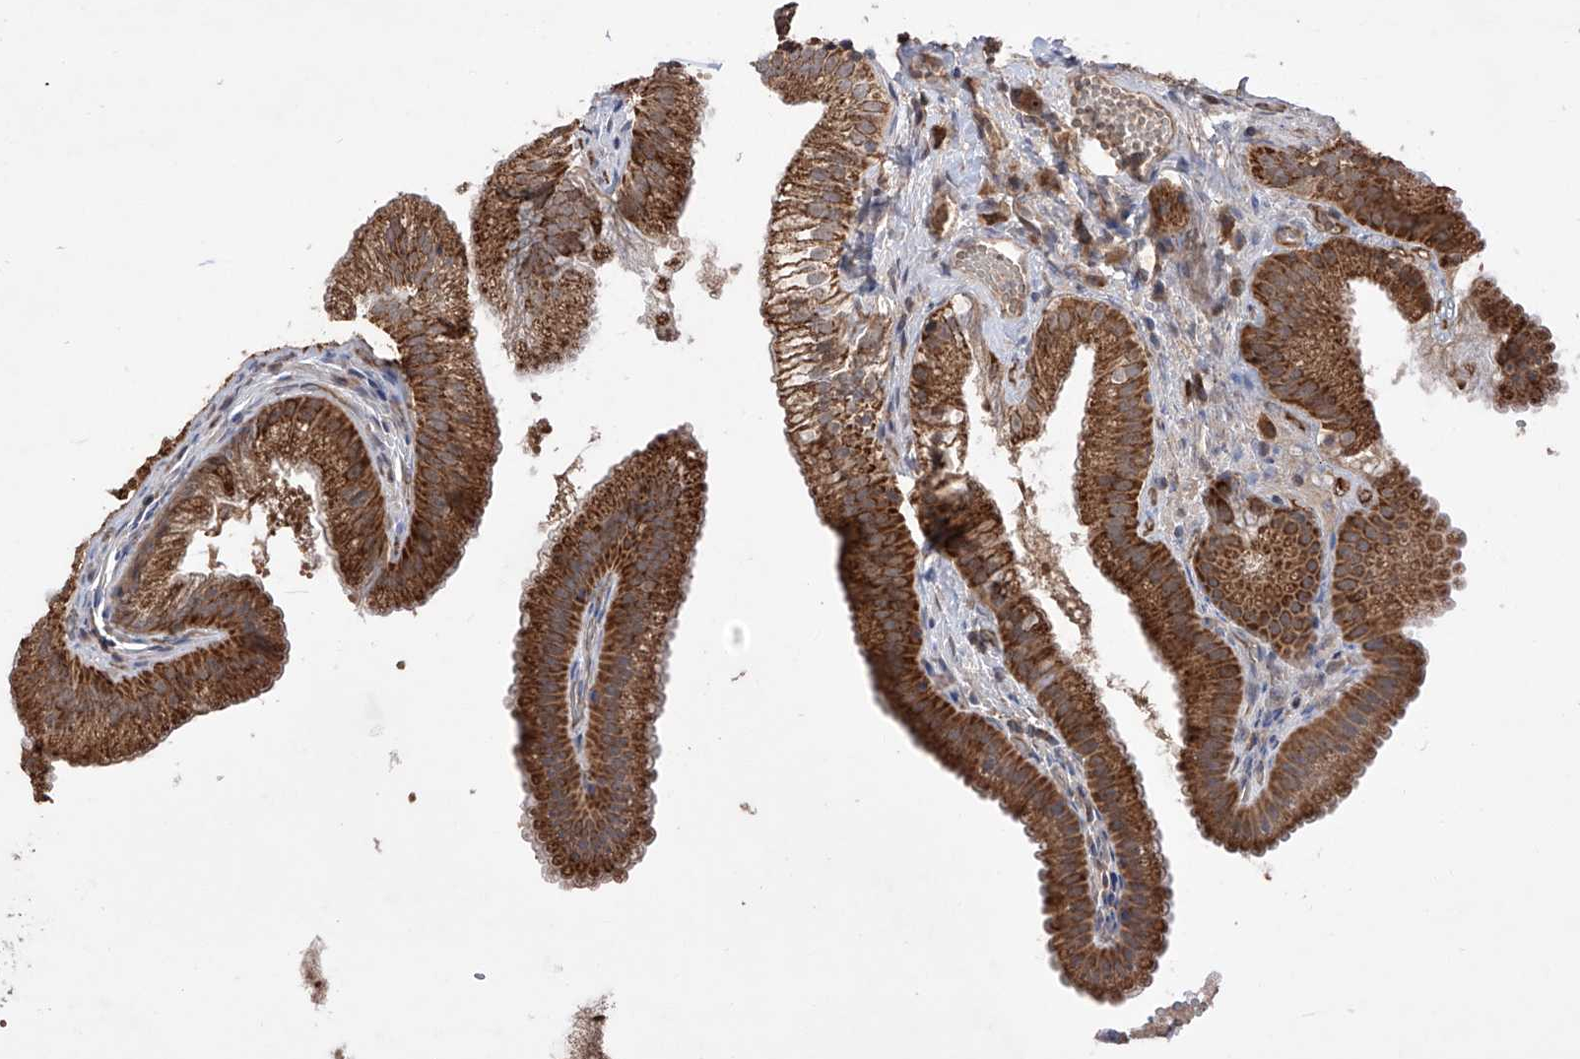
{"staining": {"intensity": "strong", "quantity": ">75%", "location": "cytoplasmic/membranous"}, "tissue": "gallbladder", "cell_type": "Glandular cells", "image_type": "normal", "snomed": [{"axis": "morphology", "description": "Normal tissue, NOS"}, {"axis": "topography", "description": "Gallbladder"}], "caption": "A histopathology image of human gallbladder stained for a protein displays strong cytoplasmic/membranous brown staining in glandular cells. (brown staining indicates protein expression, while blue staining denotes nuclei).", "gene": "SDHAF4", "patient": {"sex": "female", "age": 30}}